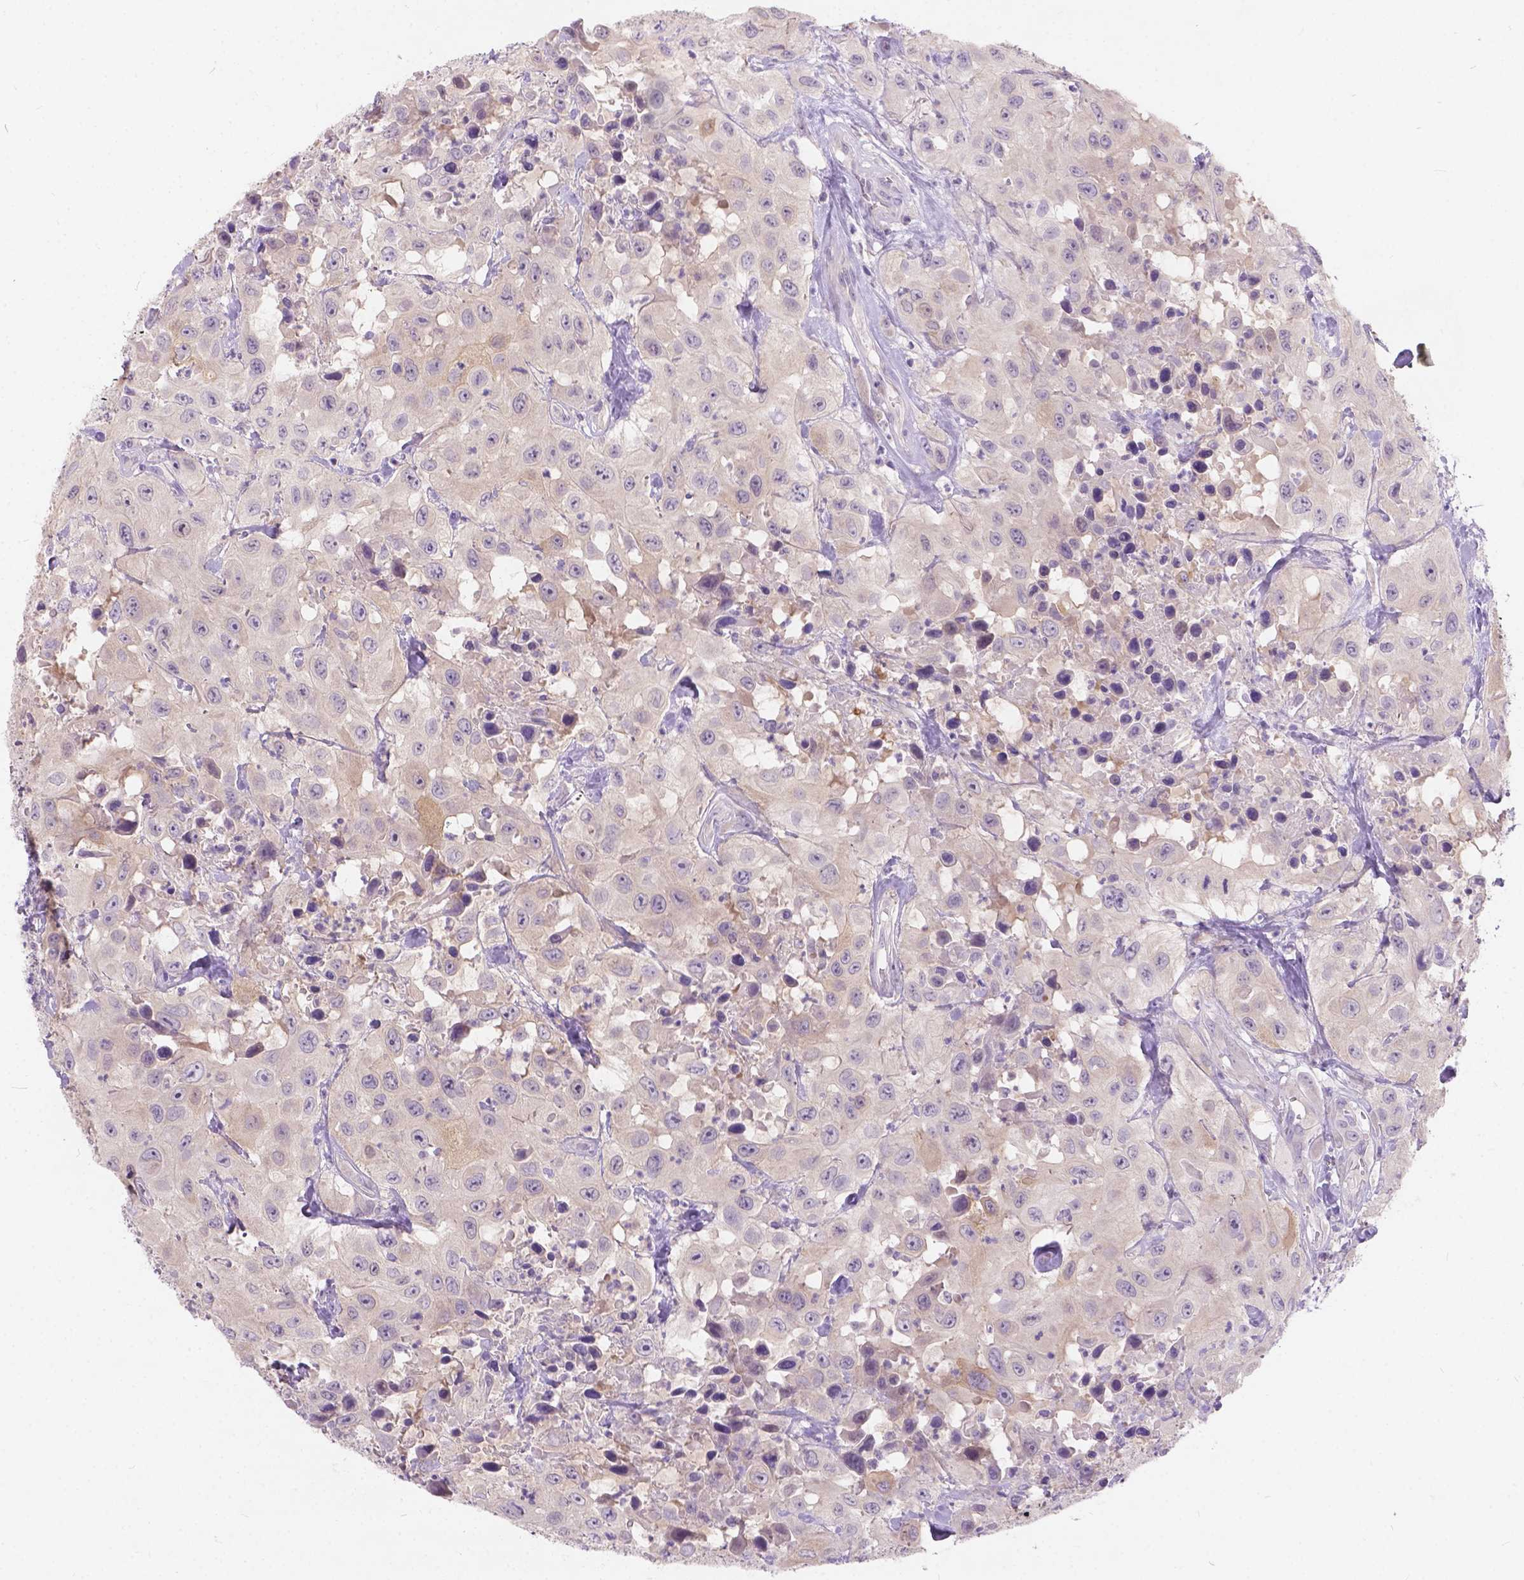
{"staining": {"intensity": "weak", "quantity": "<25%", "location": "cytoplasmic/membranous"}, "tissue": "urothelial cancer", "cell_type": "Tumor cells", "image_type": "cancer", "snomed": [{"axis": "morphology", "description": "Urothelial carcinoma, High grade"}, {"axis": "topography", "description": "Urinary bladder"}], "caption": "DAB (3,3'-diaminobenzidine) immunohistochemical staining of high-grade urothelial carcinoma displays no significant positivity in tumor cells.", "gene": "PEX11G", "patient": {"sex": "male", "age": 79}}